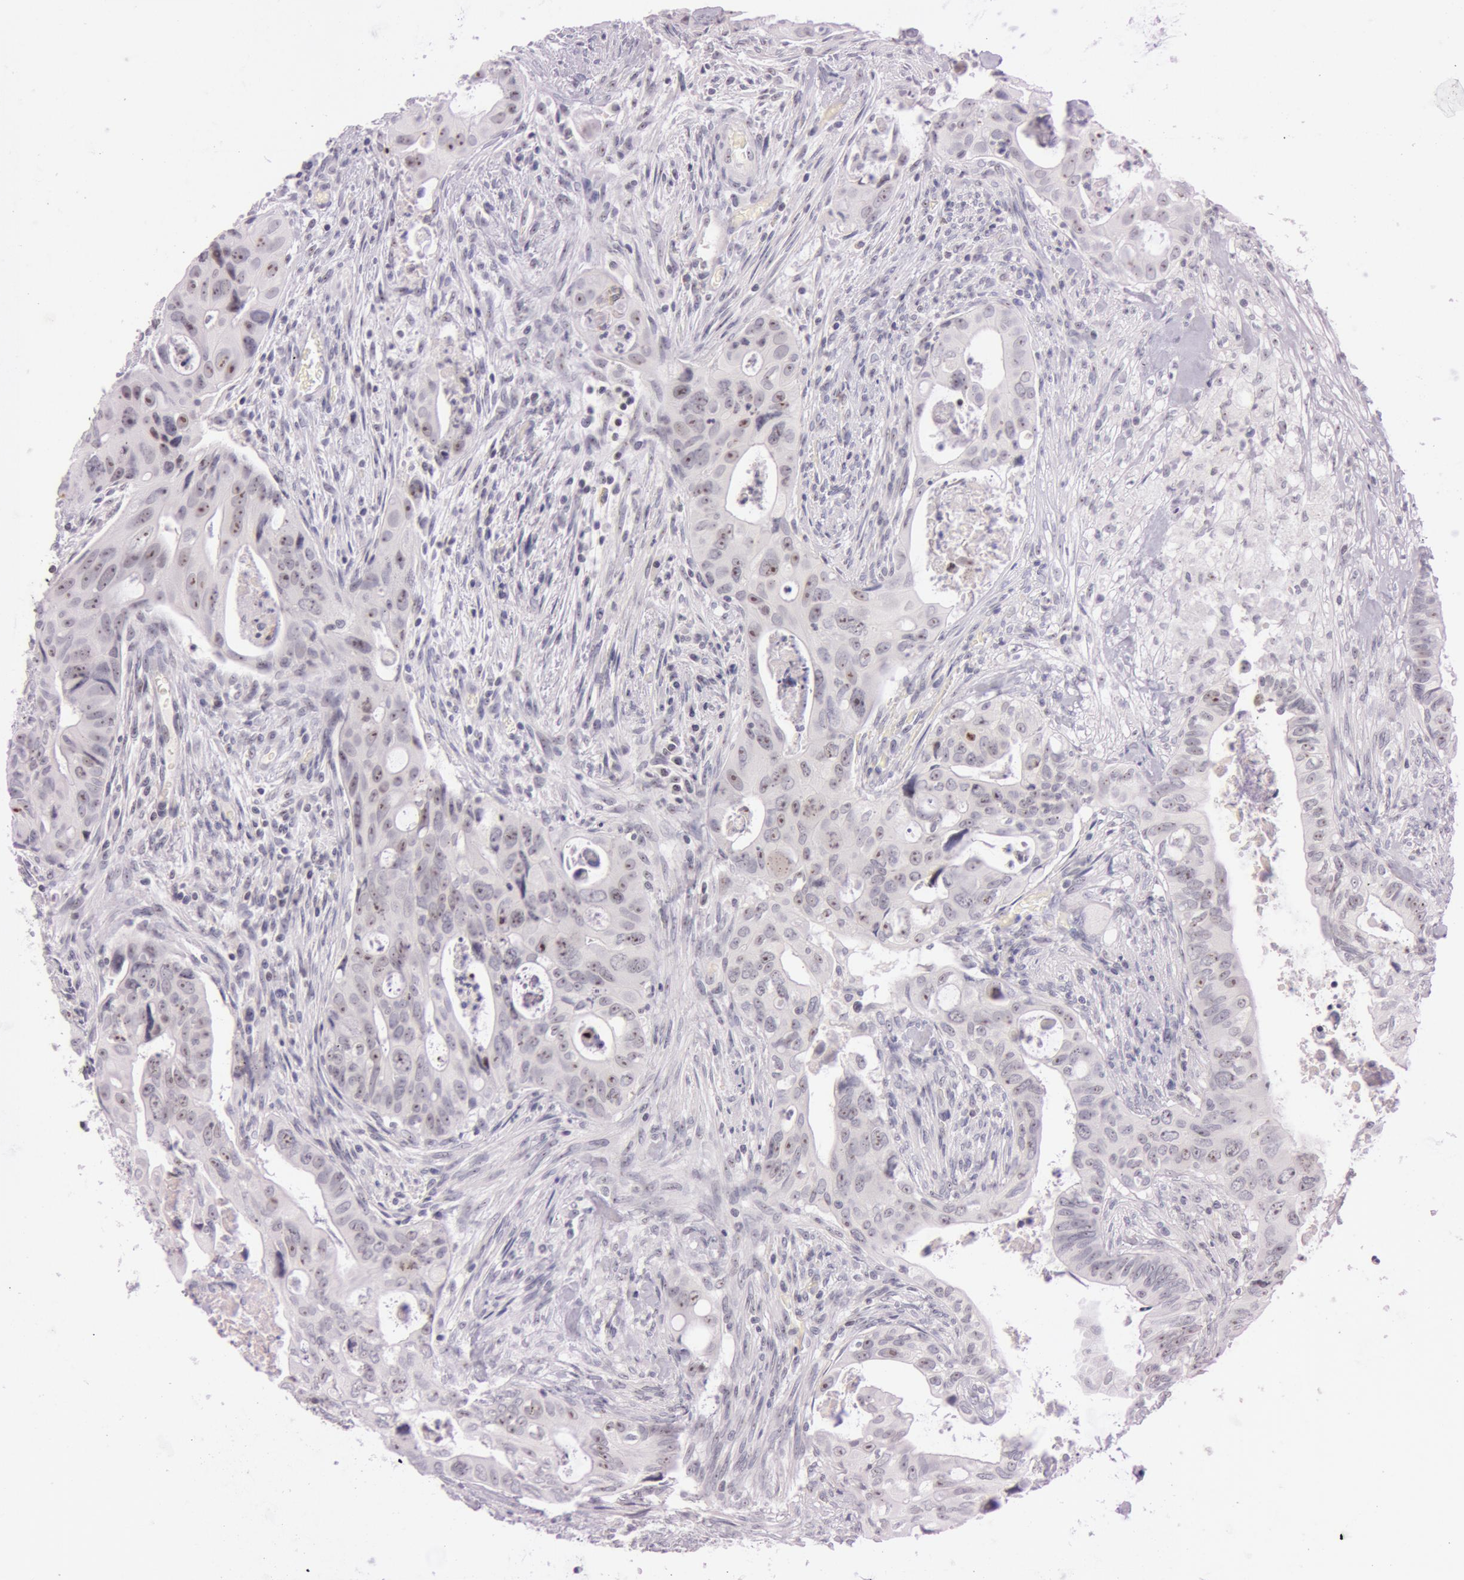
{"staining": {"intensity": "moderate", "quantity": ">75%", "location": "nuclear"}, "tissue": "colorectal cancer", "cell_type": "Tumor cells", "image_type": "cancer", "snomed": [{"axis": "morphology", "description": "Adenocarcinoma, NOS"}, {"axis": "topography", "description": "Rectum"}], "caption": "Immunohistochemistry (IHC) histopathology image of adenocarcinoma (colorectal) stained for a protein (brown), which reveals medium levels of moderate nuclear staining in about >75% of tumor cells.", "gene": "FBL", "patient": {"sex": "female", "age": 57}}